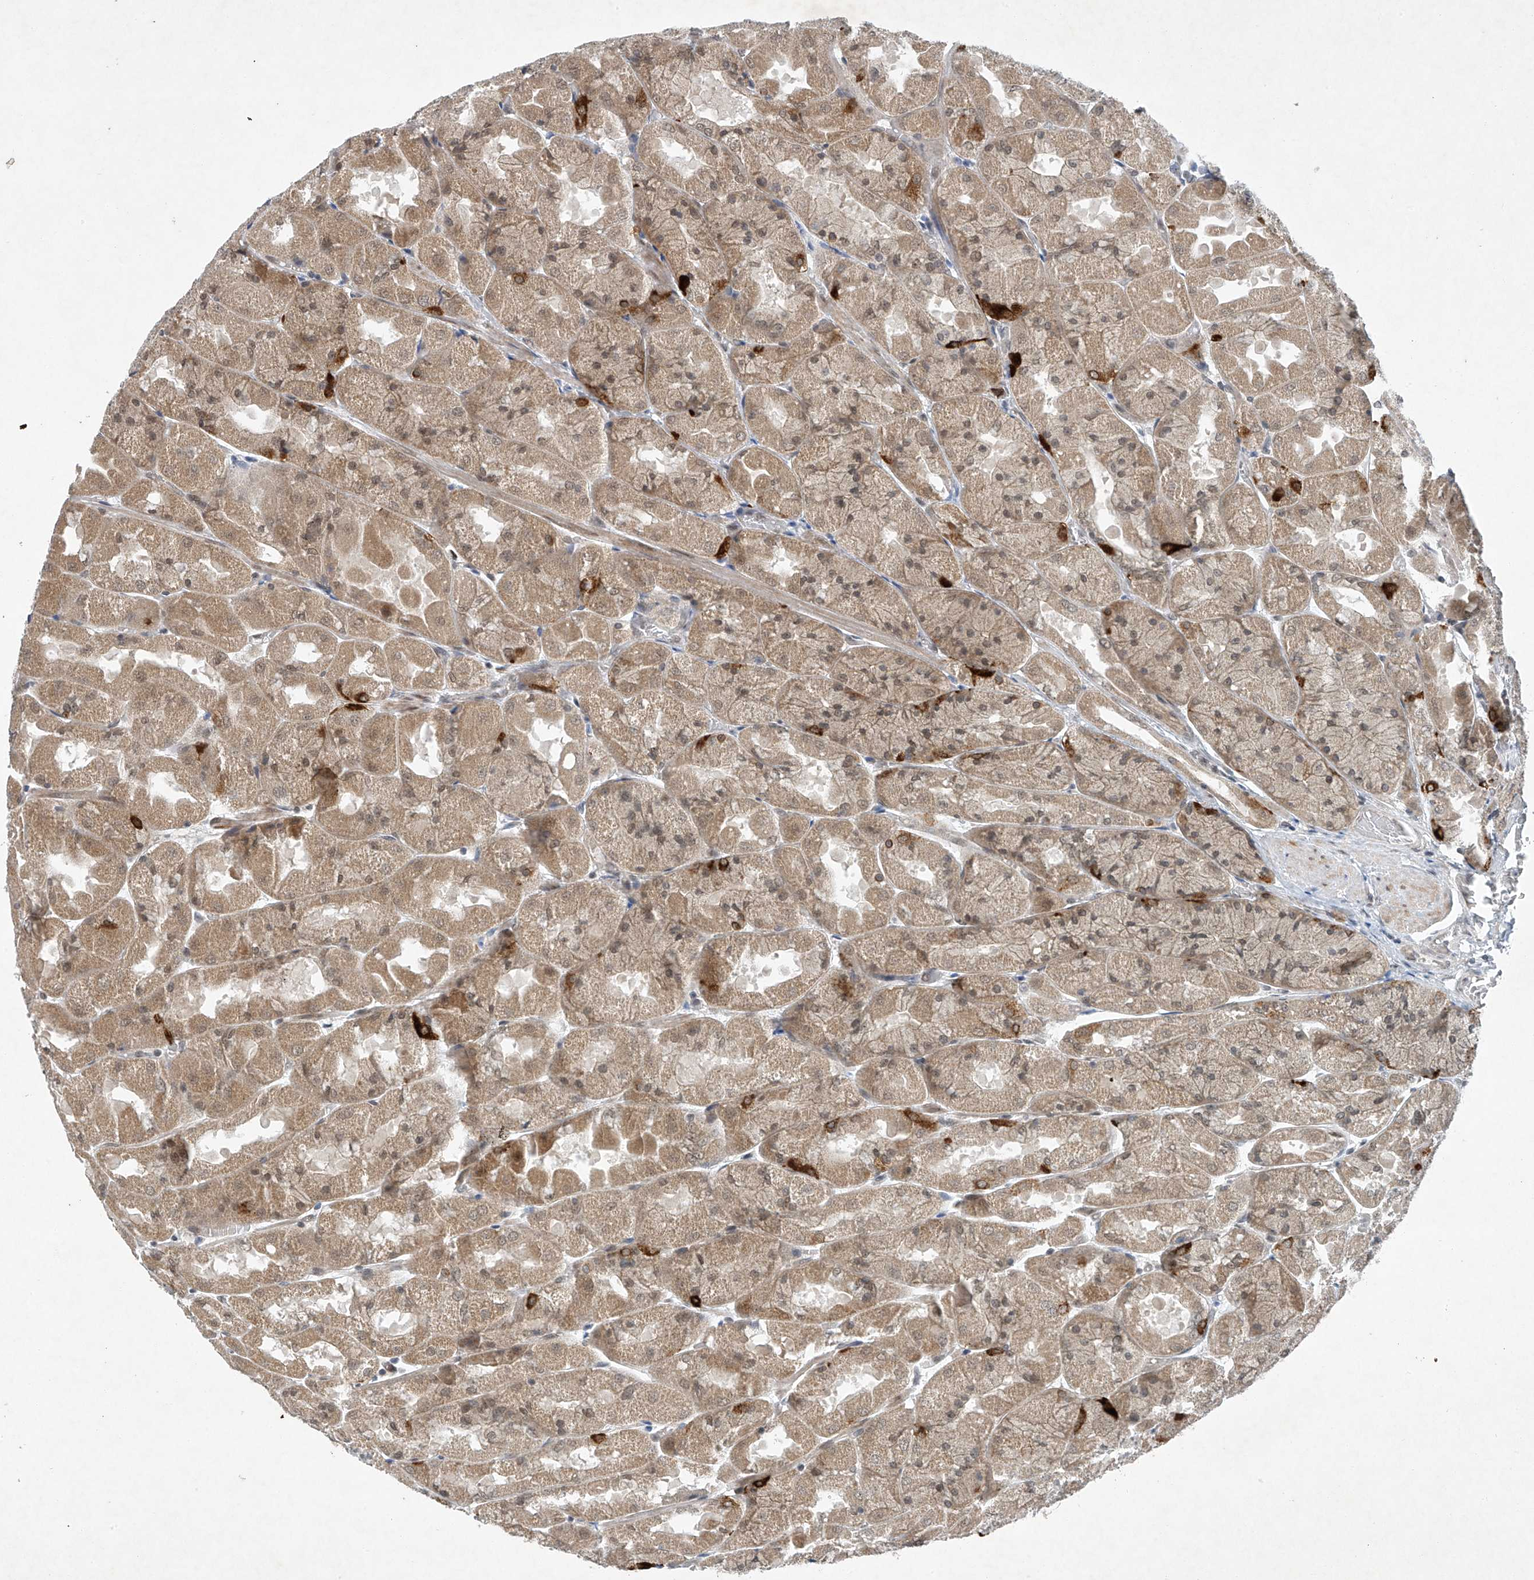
{"staining": {"intensity": "moderate", "quantity": ">75%", "location": "cytoplasmic/membranous,nuclear"}, "tissue": "stomach", "cell_type": "Glandular cells", "image_type": "normal", "snomed": [{"axis": "morphology", "description": "Normal tissue, NOS"}, {"axis": "topography", "description": "Stomach"}], "caption": "Immunohistochemical staining of benign stomach exhibits medium levels of moderate cytoplasmic/membranous,nuclear expression in approximately >75% of glandular cells. The staining was performed using DAB to visualize the protein expression in brown, while the nuclei were stained in blue with hematoxylin (Magnification: 20x).", "gene": "TAF8", "patient": {"sex": "female", "age": 61}}